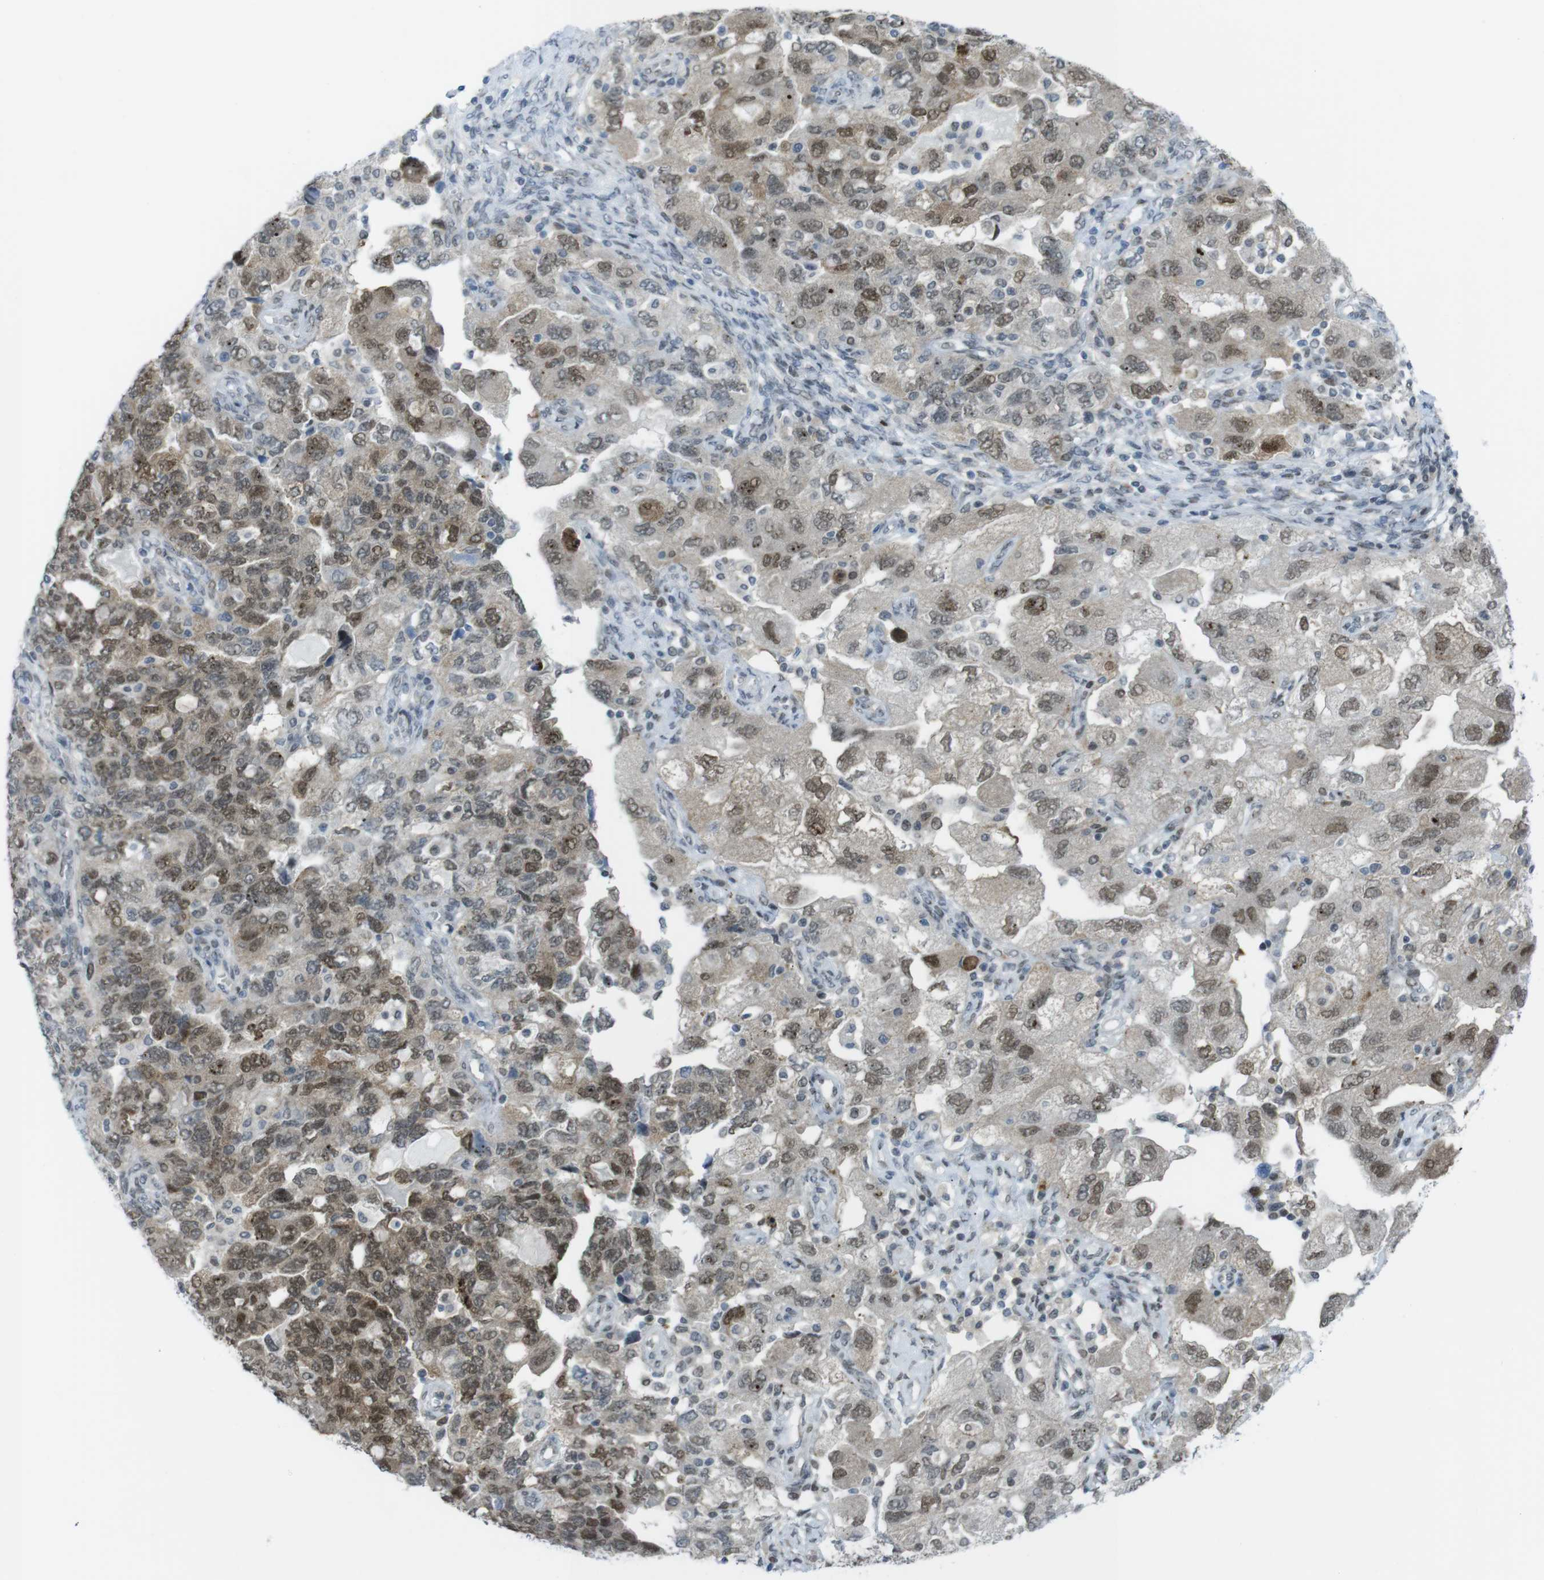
{"staining": {"intensity": "moderate", "quantity": ">75%", "location": "nuclear"}, "tissue": "ovarian cancer", "cell_type": "Tumor cells", "image_type": "cancer", "snomed": [{"axis": "morphology", "description": "Carcinoma, NOS"}, {"axis": "morphology", "description": "Cystadenocarcinoma, serous, NOS"}, {"axis": "topography", "description": "Ovary"}], "caption": "IHC histopathology image of neoplastic tissue: ovarian cancer stained using IHC reveals medium levels of moderate protein expression localized specifically in the nuclear of tumor cells, appearing as a nuclear brown color.", "gene": "UBB", "patient": {"sex": "female", "age": 69}}